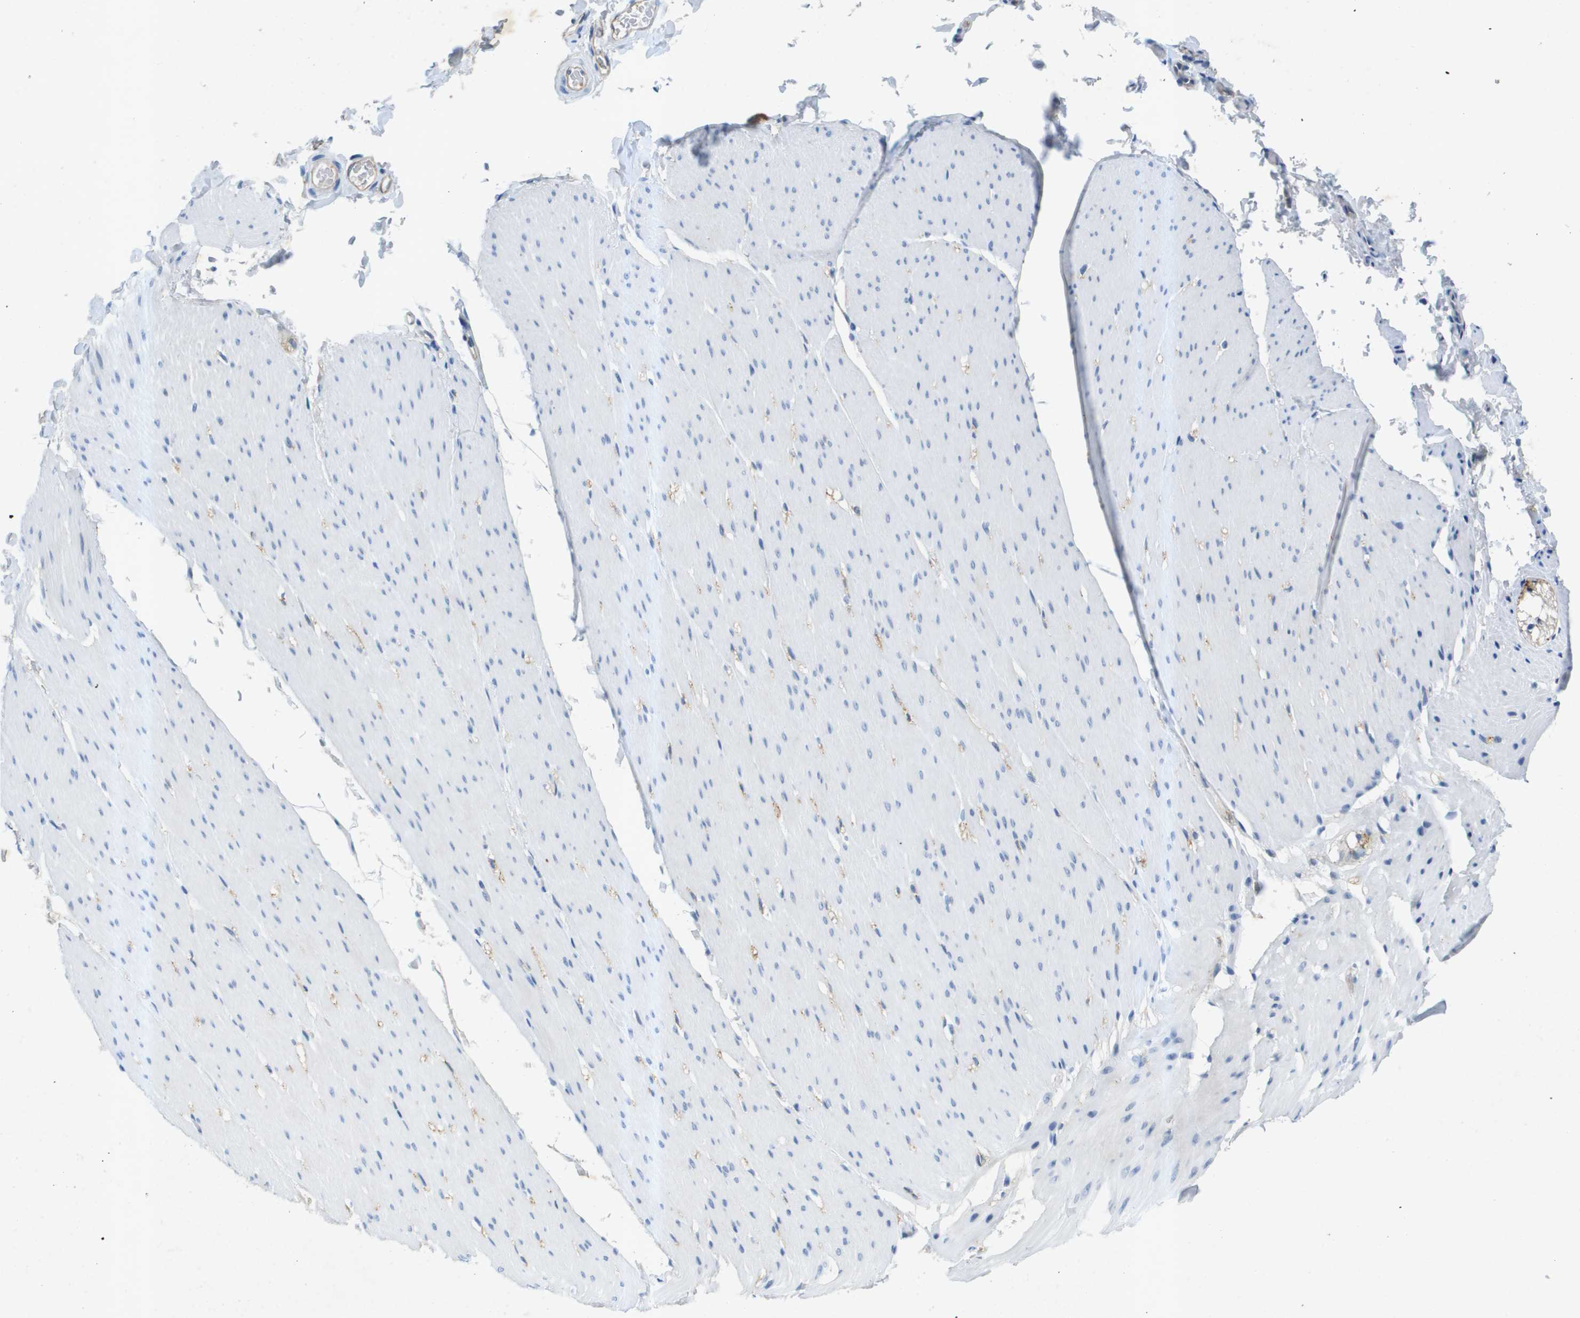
{"staining": {"intensity": "negative", "quantity": "none", "location": "none"}, "tissue": "smooth muscle", "cell_type": "Smooth muscle cells", "image_type": "normal", "snomed": [{"axis": "morphology", "description": "Normal tissue, NOS"}, {"axis": "topography", "description": "Smooth muscle"}, {"axis": "topography", "description": "Colon"}], "caption": "DAB (3,3'-diaminobenzidine) immunohistochemical staining of unremarkable human smooth muscle demonstrates no significant expression in smooth muscle cells. (DAB immunohistochemistry (IHC) visualized using brightfield microscopy, high magnification).", "gene": "ITGA6", "patient": {"sex": "male", "age": 67}}